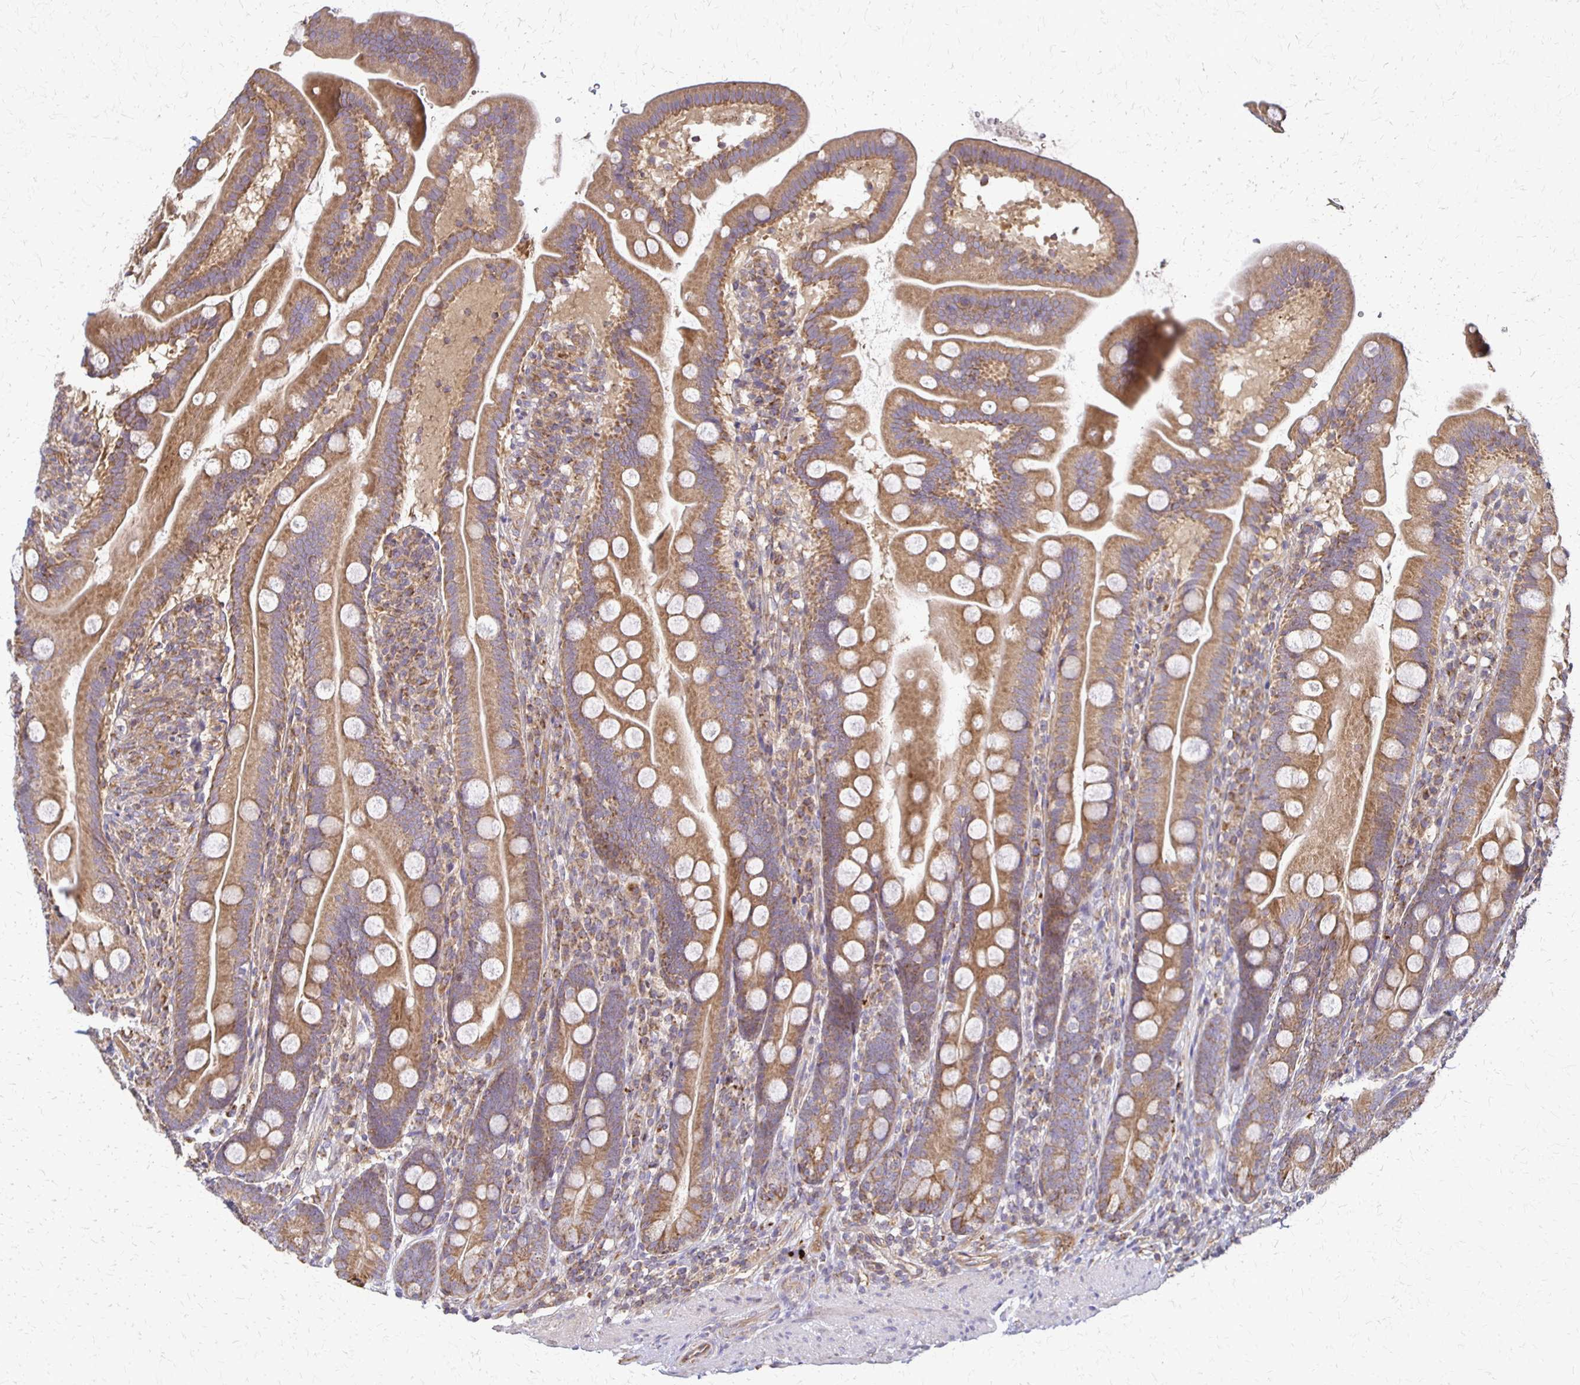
{"staining": {"intensity": "moderate", "quantity": ">75%", "location": "cytoplasmic/membranous"}, "tissue": "duodenum", "cell_type": "Glandular cells", "image_type": "normal", "snomed": [{"axis": "morphology", "description": "Normal tissue, NOS"}, {"axis": "topography", "description": "Duodenum"}], "caption": "Immunohistochemistry of benign human duodenum reveals medium levels of moderate cytoplasmic/membranous positivity in about >75% of glandular cells.", "gene": "EIF4EBP2", "patient": {"sex": "female", "age": 67}}